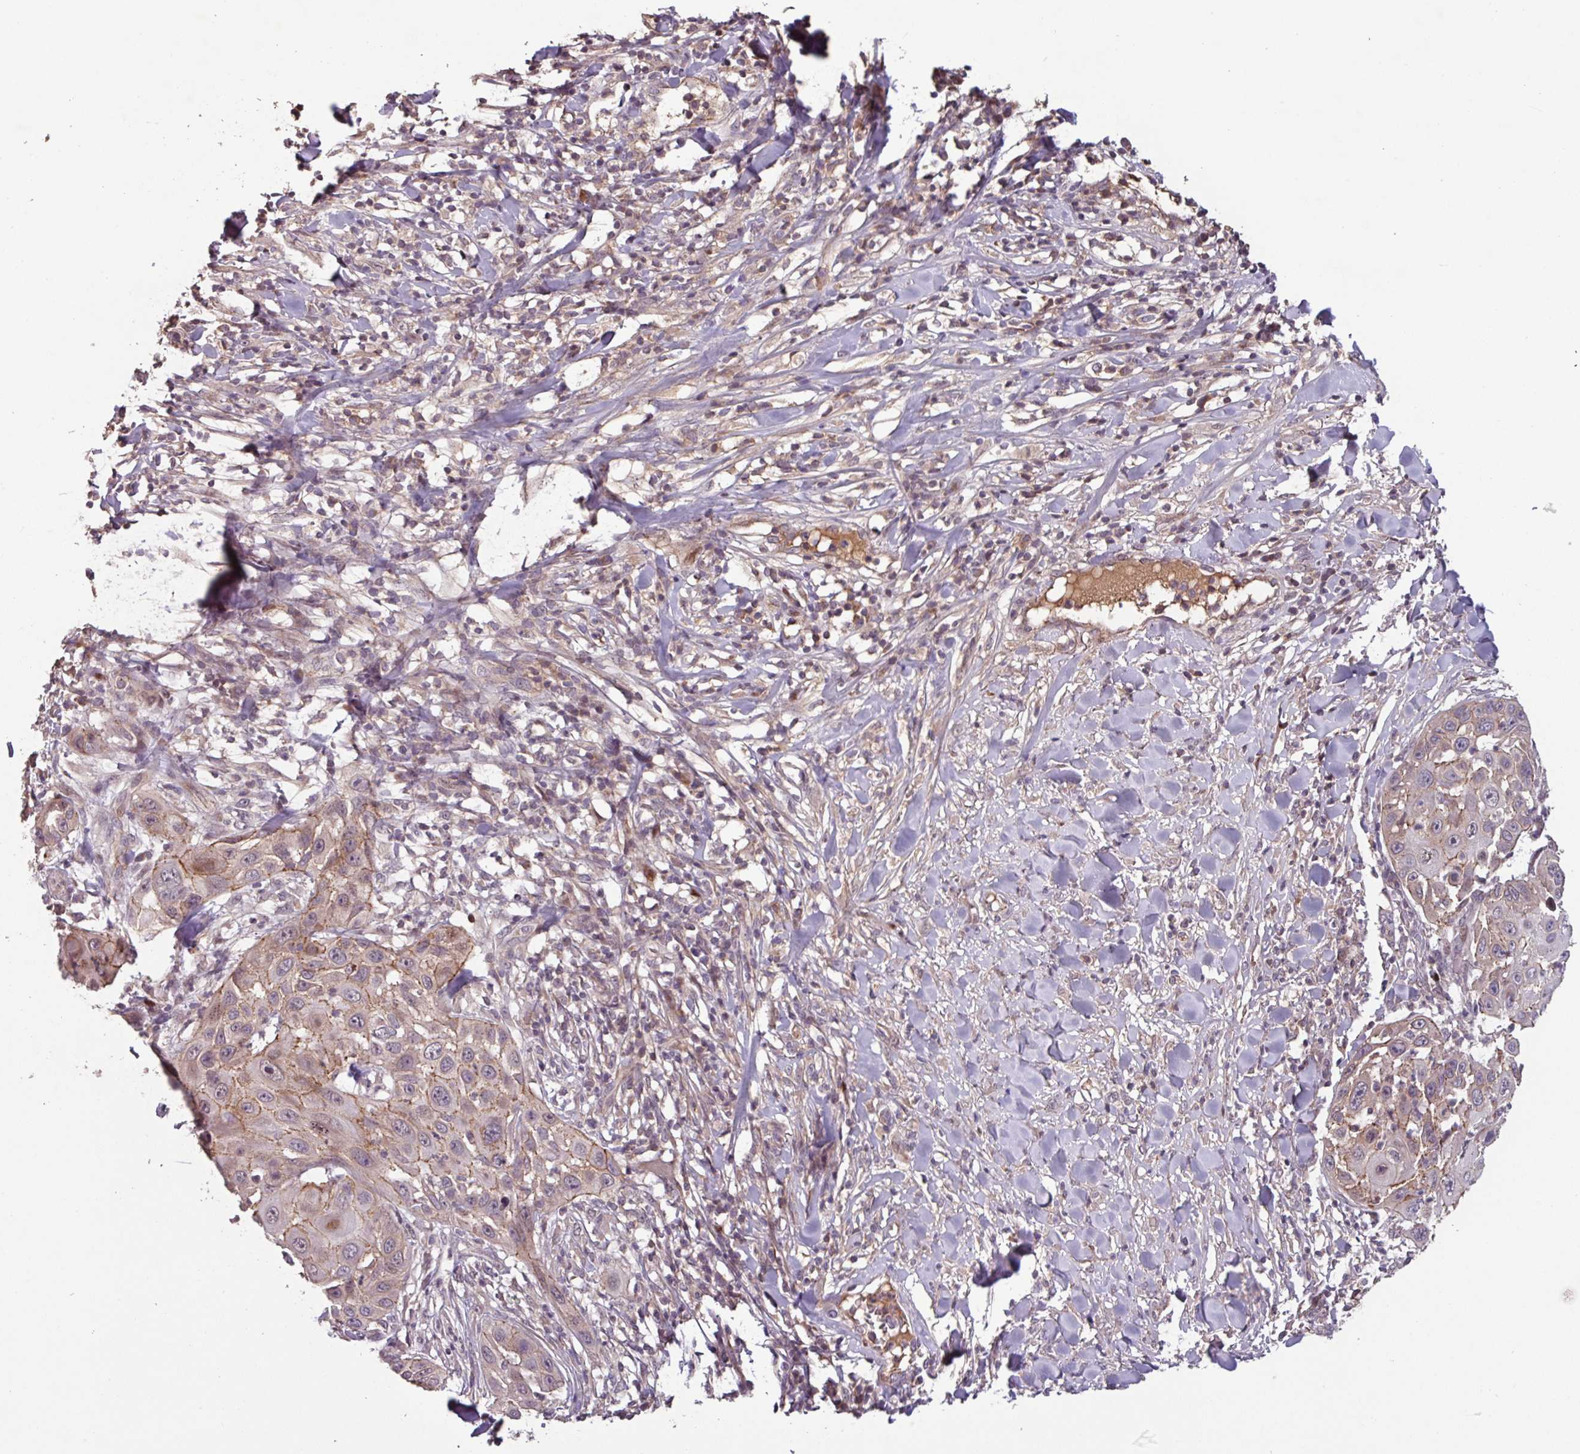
{"staining": {"intensity": "moderate", "quantity": "<25%", "location": "cytoplasmic/membranous"}, "tissue": "skin cancer", "cell_type": "Tumor cells", "image_type": "cancer", "snomed": [{"axis": "morphology", "description": "Squamous cell carcinoma, NOS"}, {"axis": "topography", "description": "Skin"}], "caption": "DAB (3,3'-diaminobenzidine) immunohistochemical staining of human skin squamous cell carcinoma reveals moderate cytoplasmic/membranous protein staining in approximately <25% of tumor cells.", "gene": "TMEM88", "patient": {"sex": "female", "age": 44}}